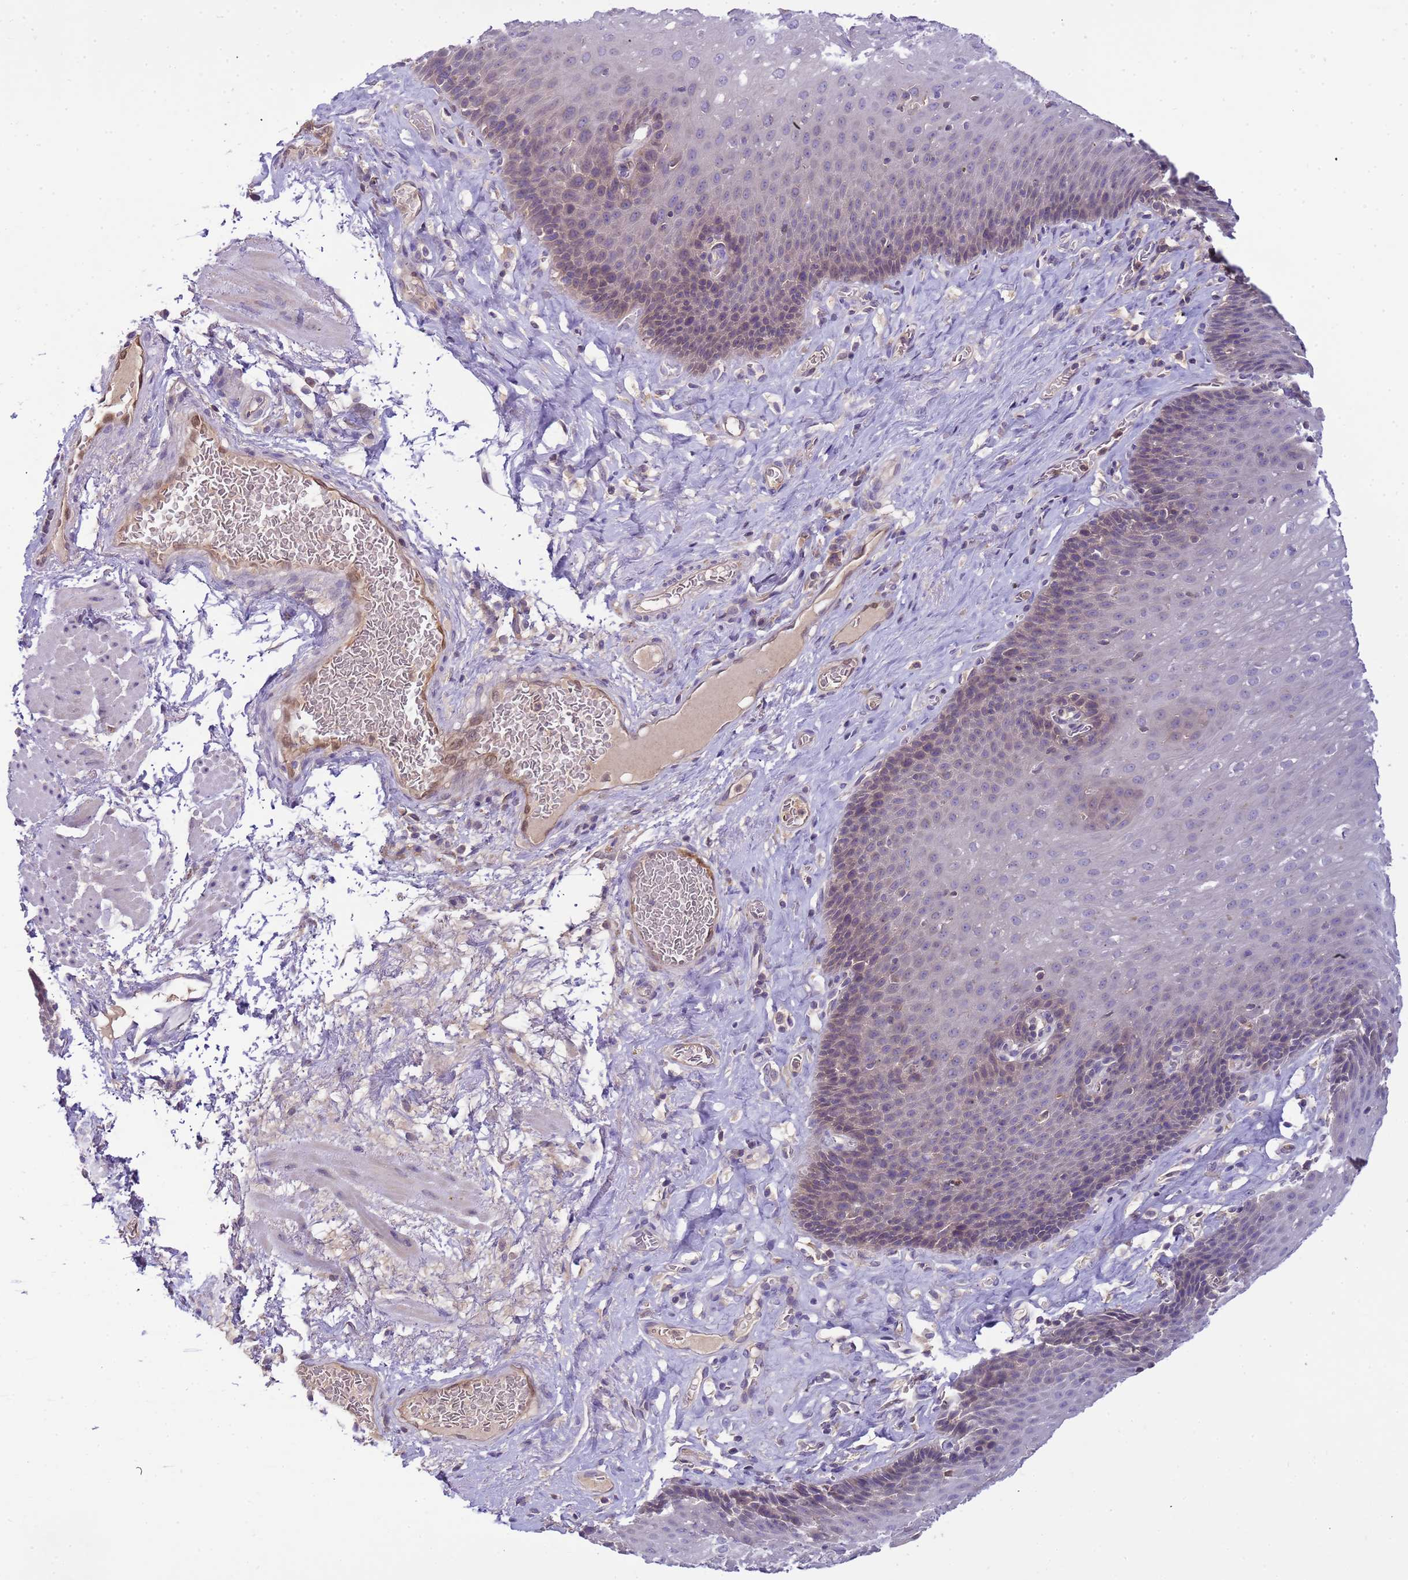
{"staining": {"intensity": "weak", "quantity": "<25%", "location": "cytoplasmic/membranous"}, "tissue": "esophagus", "cell_type": "Squamous epithelial cells", "image_type": "normal", "snomed": [{"axis": "morphology", "description": "Normal tissue, NOS"}, {"axis": "topography", "description": "Esophagus"}], "caption": "Immunohistochemical staining of normal human esophagus reveals no significant expression in squamous epithelial cells. (DAB immunohistochemistry (IHC) visualized using brightfield microscopy, high magnification).", "gene": "PLCXD3", "patient": {"sex": "male", "age": 60}}